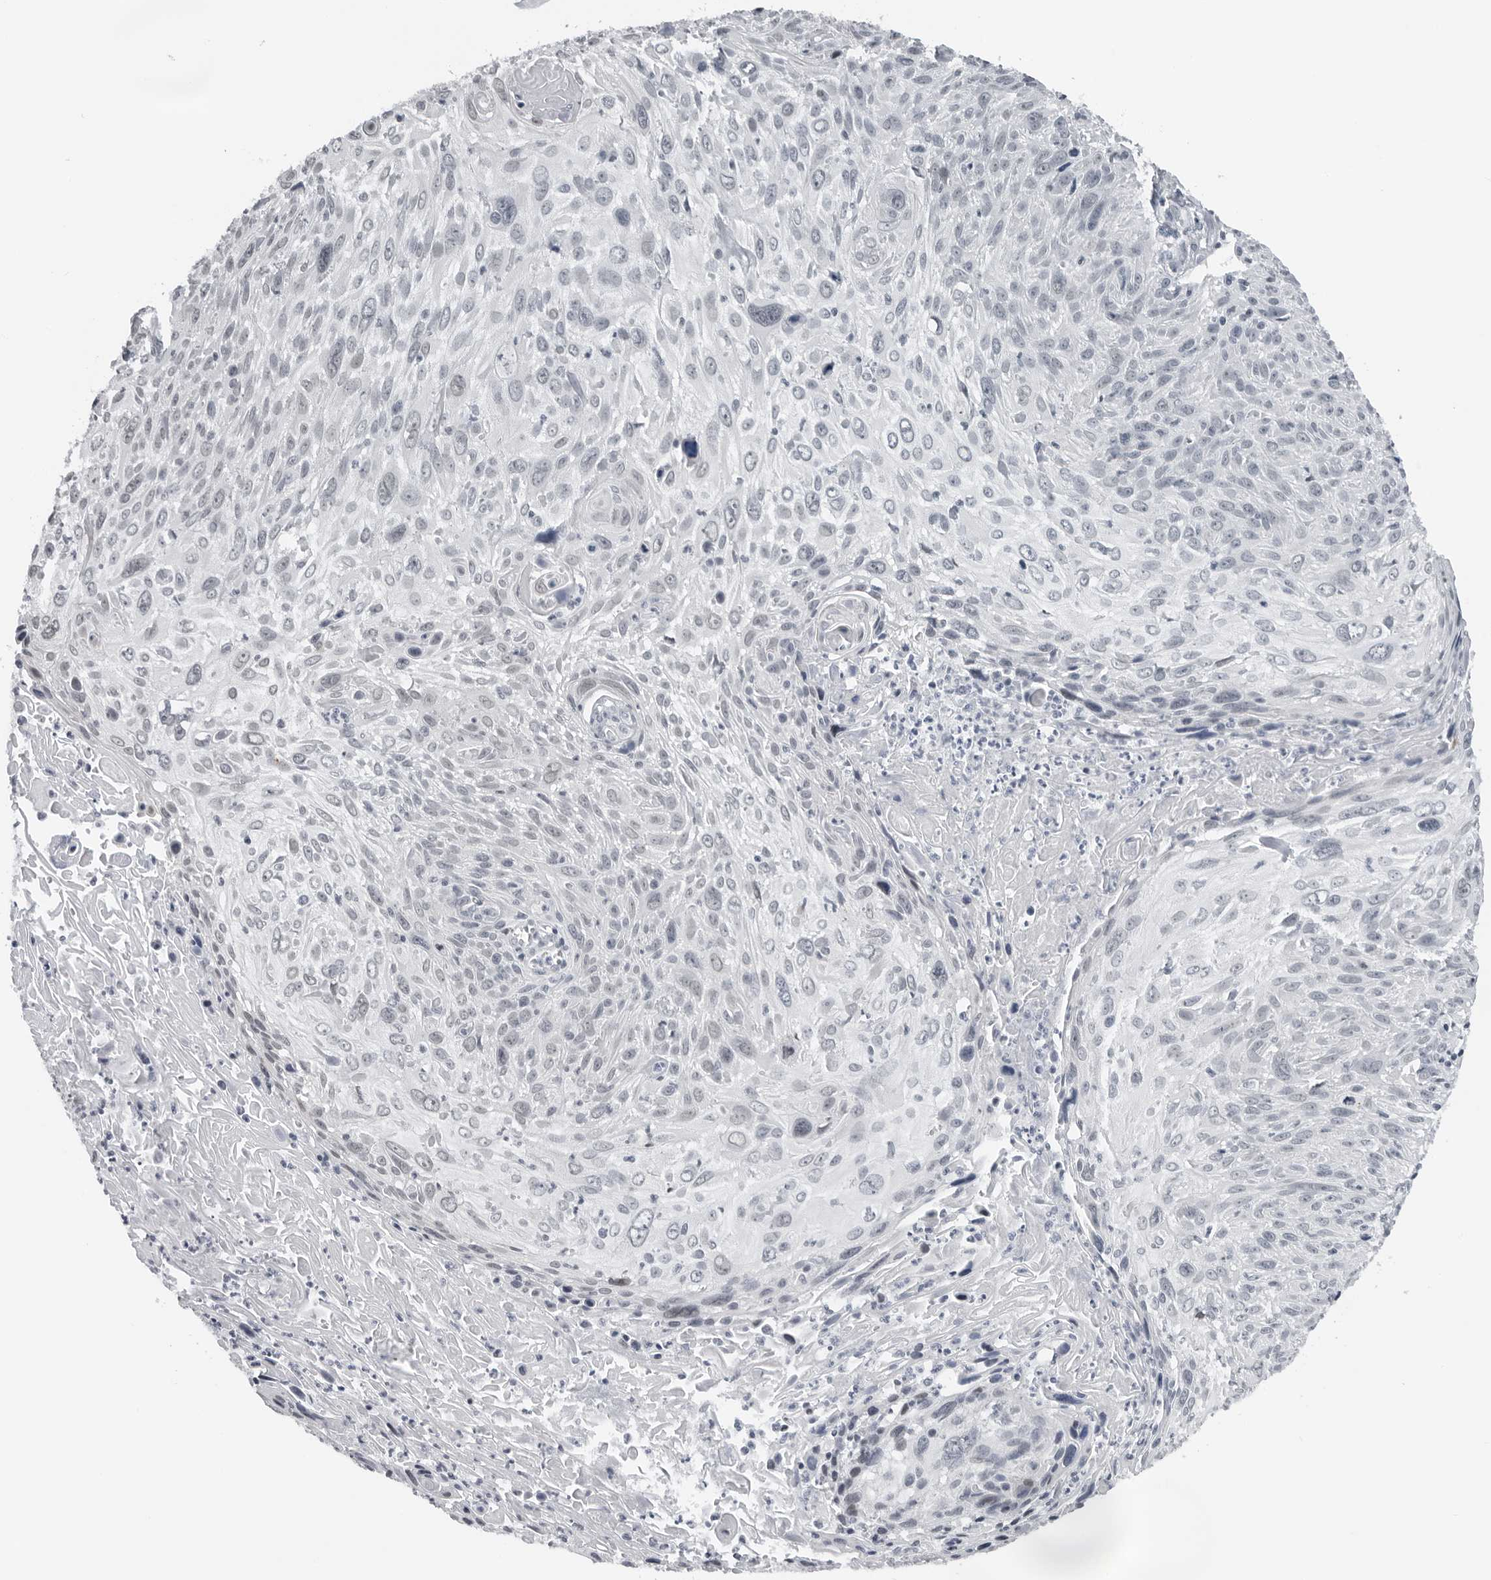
{"staining": {"intensity": "weak", "quantity": "<25%", "location": "nuclear"}, "tissue": "cervical cancer", "cell_type": "Tumor cells", "image_type": "cancer", "snomed": [{"axis": "morphology", "description": "Squamous cell carcinoma, NOS"}, {"axis": "topography", "description": "Cervix"}], "caption": "This photomicrograph is of cervical squamous cell carcinoma stained with IHC to label a protein in brown with the nuclei are counter-stained blue. There is no expression in tumor cells. (Stains: DAB IHC with hematoxylin counter stain, Microscopy: brightfield microscopy at high magnification).", "gene": "PPP1R42", "patient": {"sex": "female", "age": 51}}